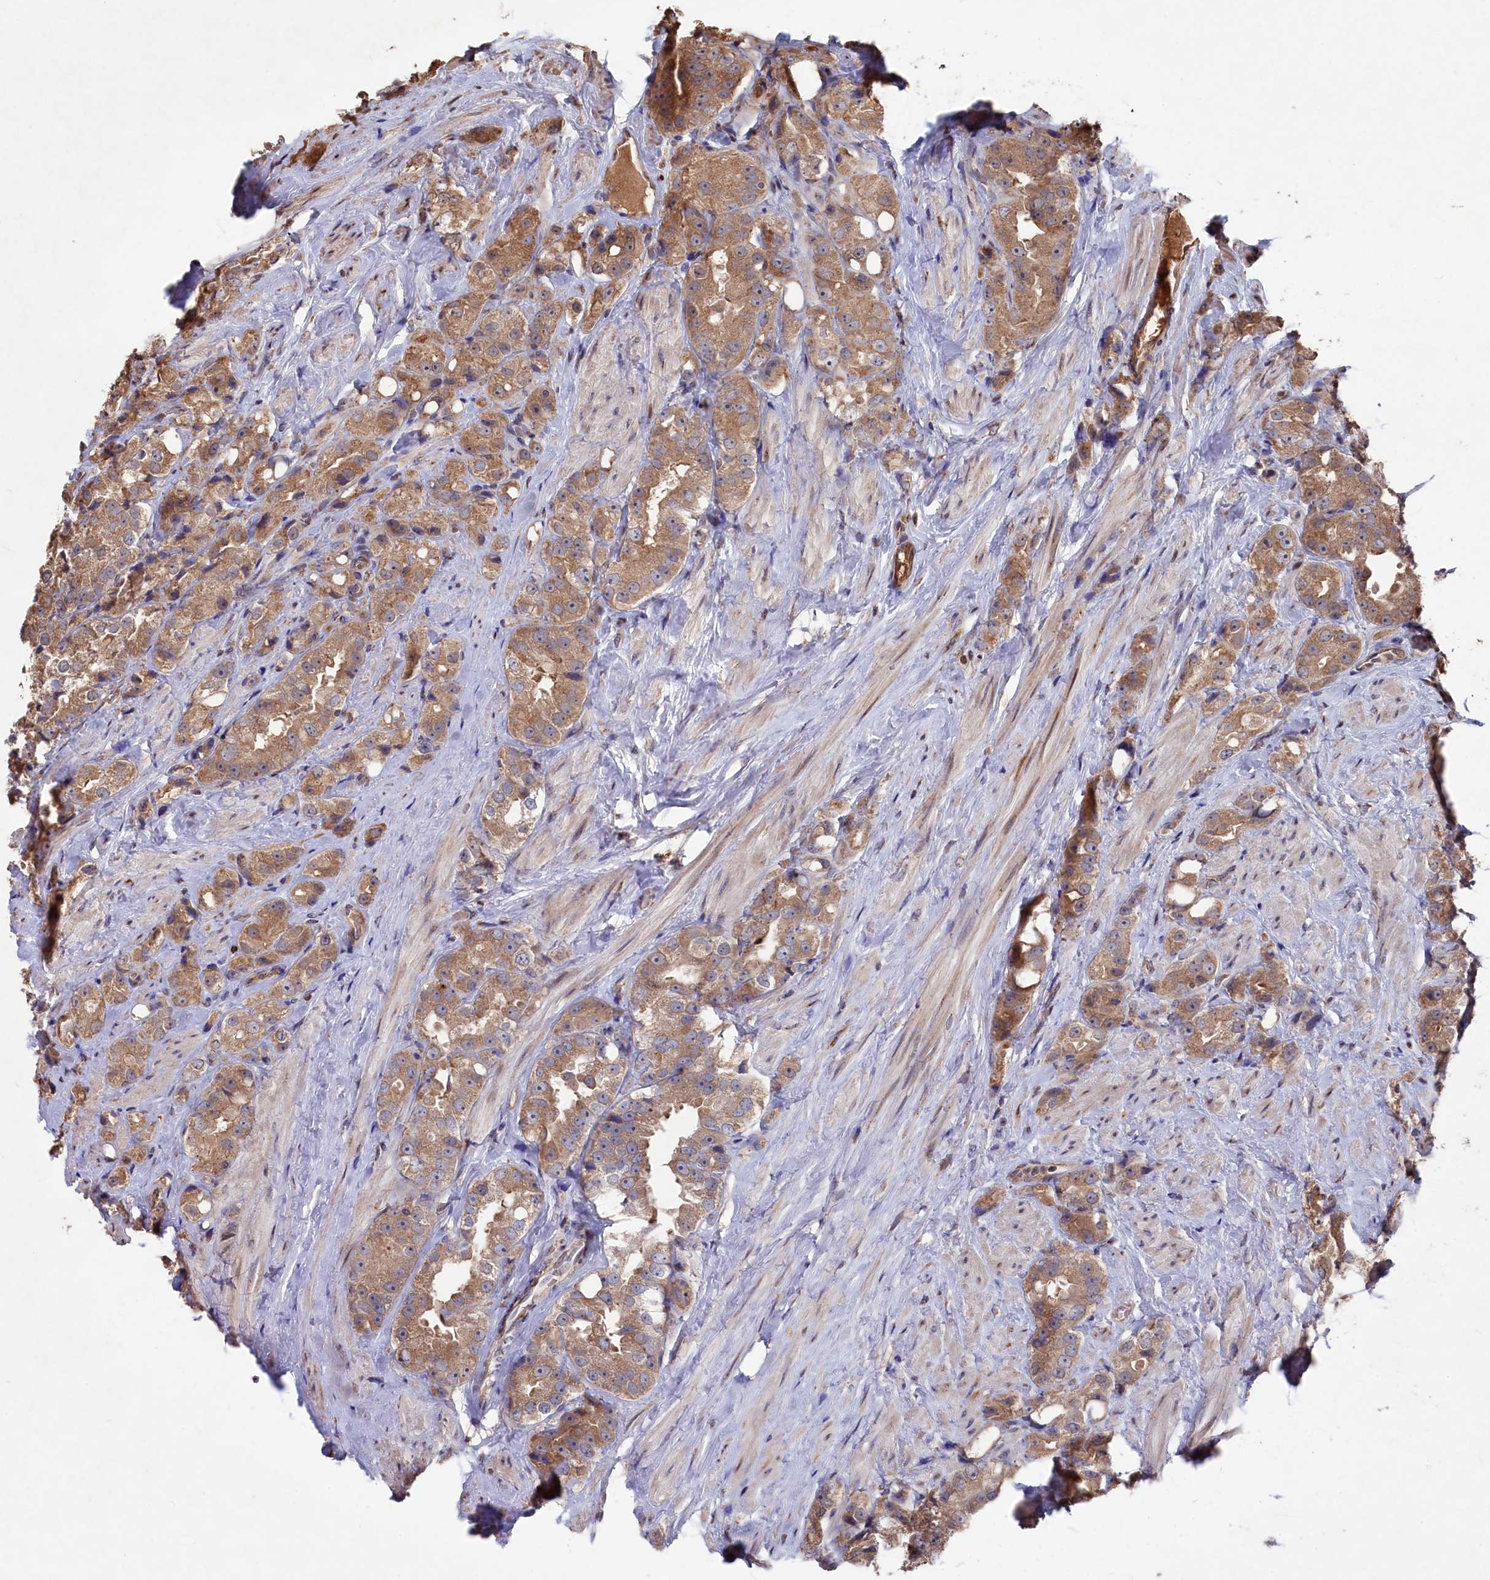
{"staining": {"intensity": "moderate", "quantity": ">75%", "location": "cytoplasmic/membranous"}, "tissue": "prostate cancer", "cell_type": "Tumor cells", "image_type": "cancer", "snomed": [{"axis": "morphology", "description": "Adenocarcinoma, NOS"}, {"axis": "topography", "description": "Prostate"}], "caption": "Protein analysis of adenocarcinoma (prostate) tissue displays moderate cytoplasmic/membranous staining in about >75% of tumor cells.", "gene": "NAA60", "patient": {"sex": "male", "age": 79}}